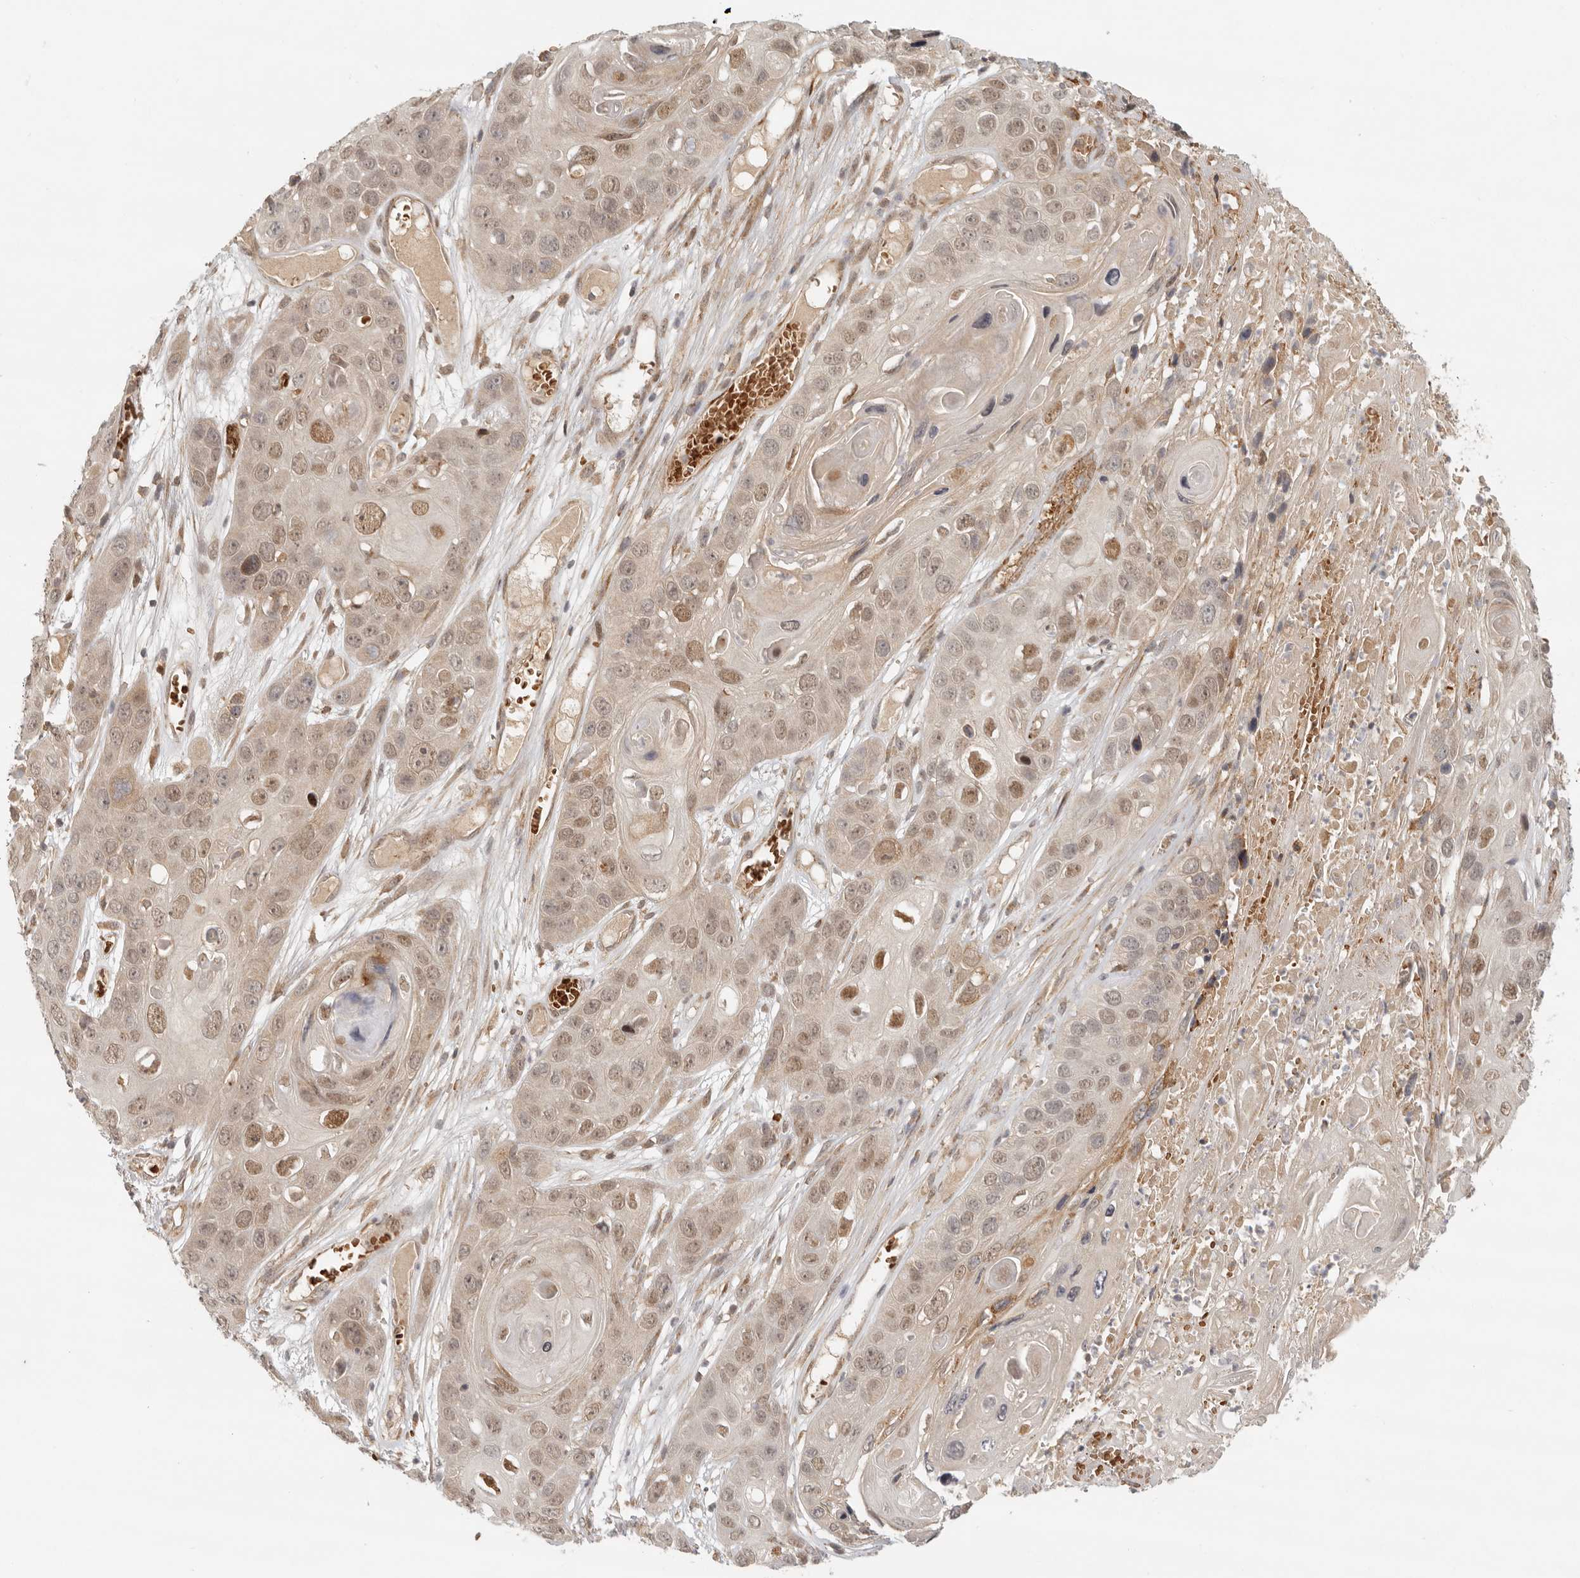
{"staining": {"intensity": "moderate", "quantity": ">75%", "location": "nuclear"}, "tissue": "skin cancer", "cell_type": "Tumor cells", "image_type": "cancer", "snomed": [{"axis": "morphology", "description": "Squamous cell carcinoma, NOS"}, {"axis": "topography", "description": "Skin"}], "caption": "IHC of squamous cell carcinoma (skin) shows medium levels of moderate nuclear expression in approximately >75% of tumor cells.", "gene": "AHDC1", "patient": {"sex": "male", "age": 55}}